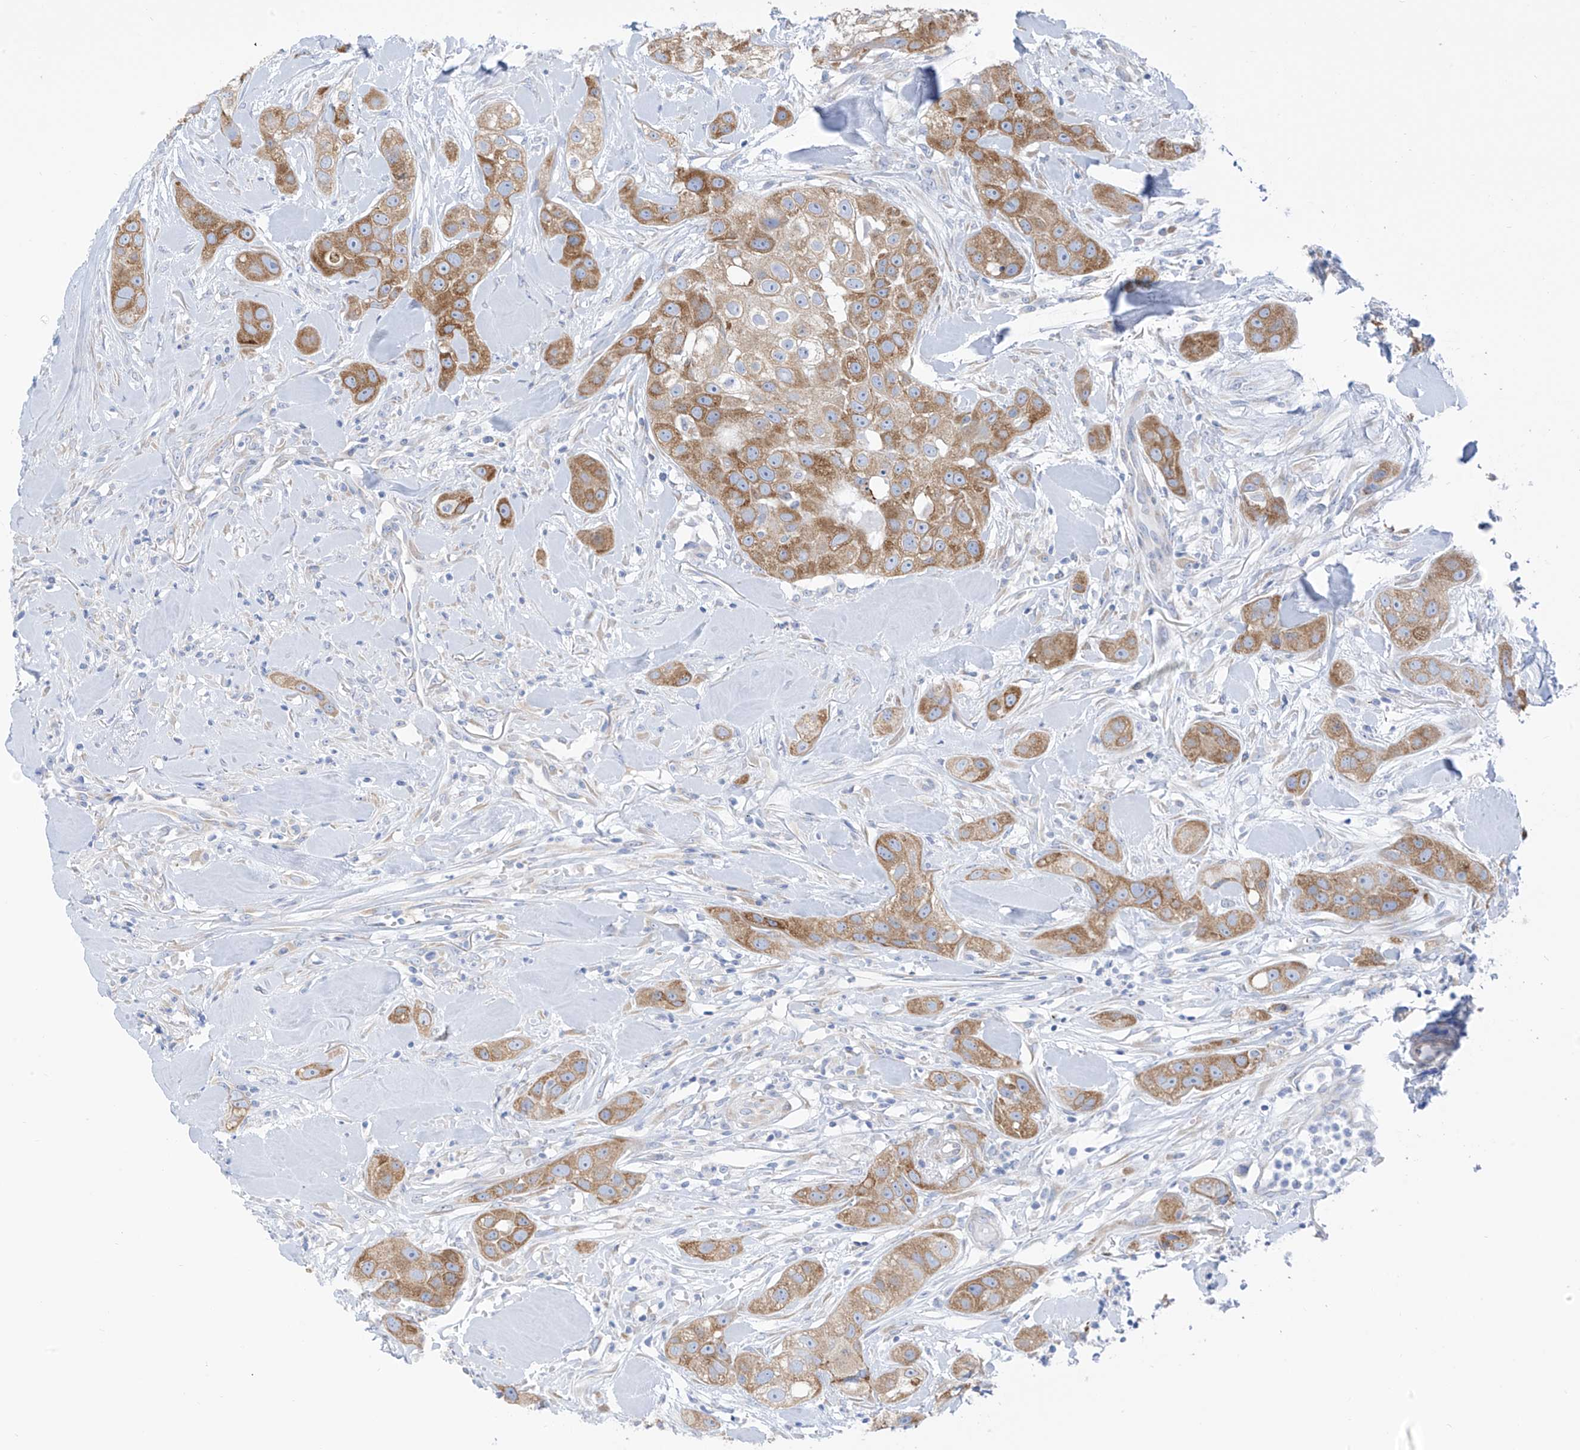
{"staining": {"intensity": "moderate", "quantity": ">75%", "location": "cytoplasmic/membranous"}, "tissue": "head and neck cancer", "cell_type": "Tumor cells", "image_type": "cancer", "snomed": [{"axis": "morphology", "description": "Normal tissue, NOS"}, {"axis": "morphology", "description": "Squamous cell carcinoma, NOS"}, {"axis": "topography", "description": "Skeletal muscle"}, {"axis": "topography", "description": "Head-Neck"}], "caption": "The immunohistochemical stain shows moderate cytoplasmic/membranous positivity in tumor cells of squamous cell carcinoma (head and neck) tissue.", "gene": "RCN2", "patient": {"sex": "male", "age": 51}}